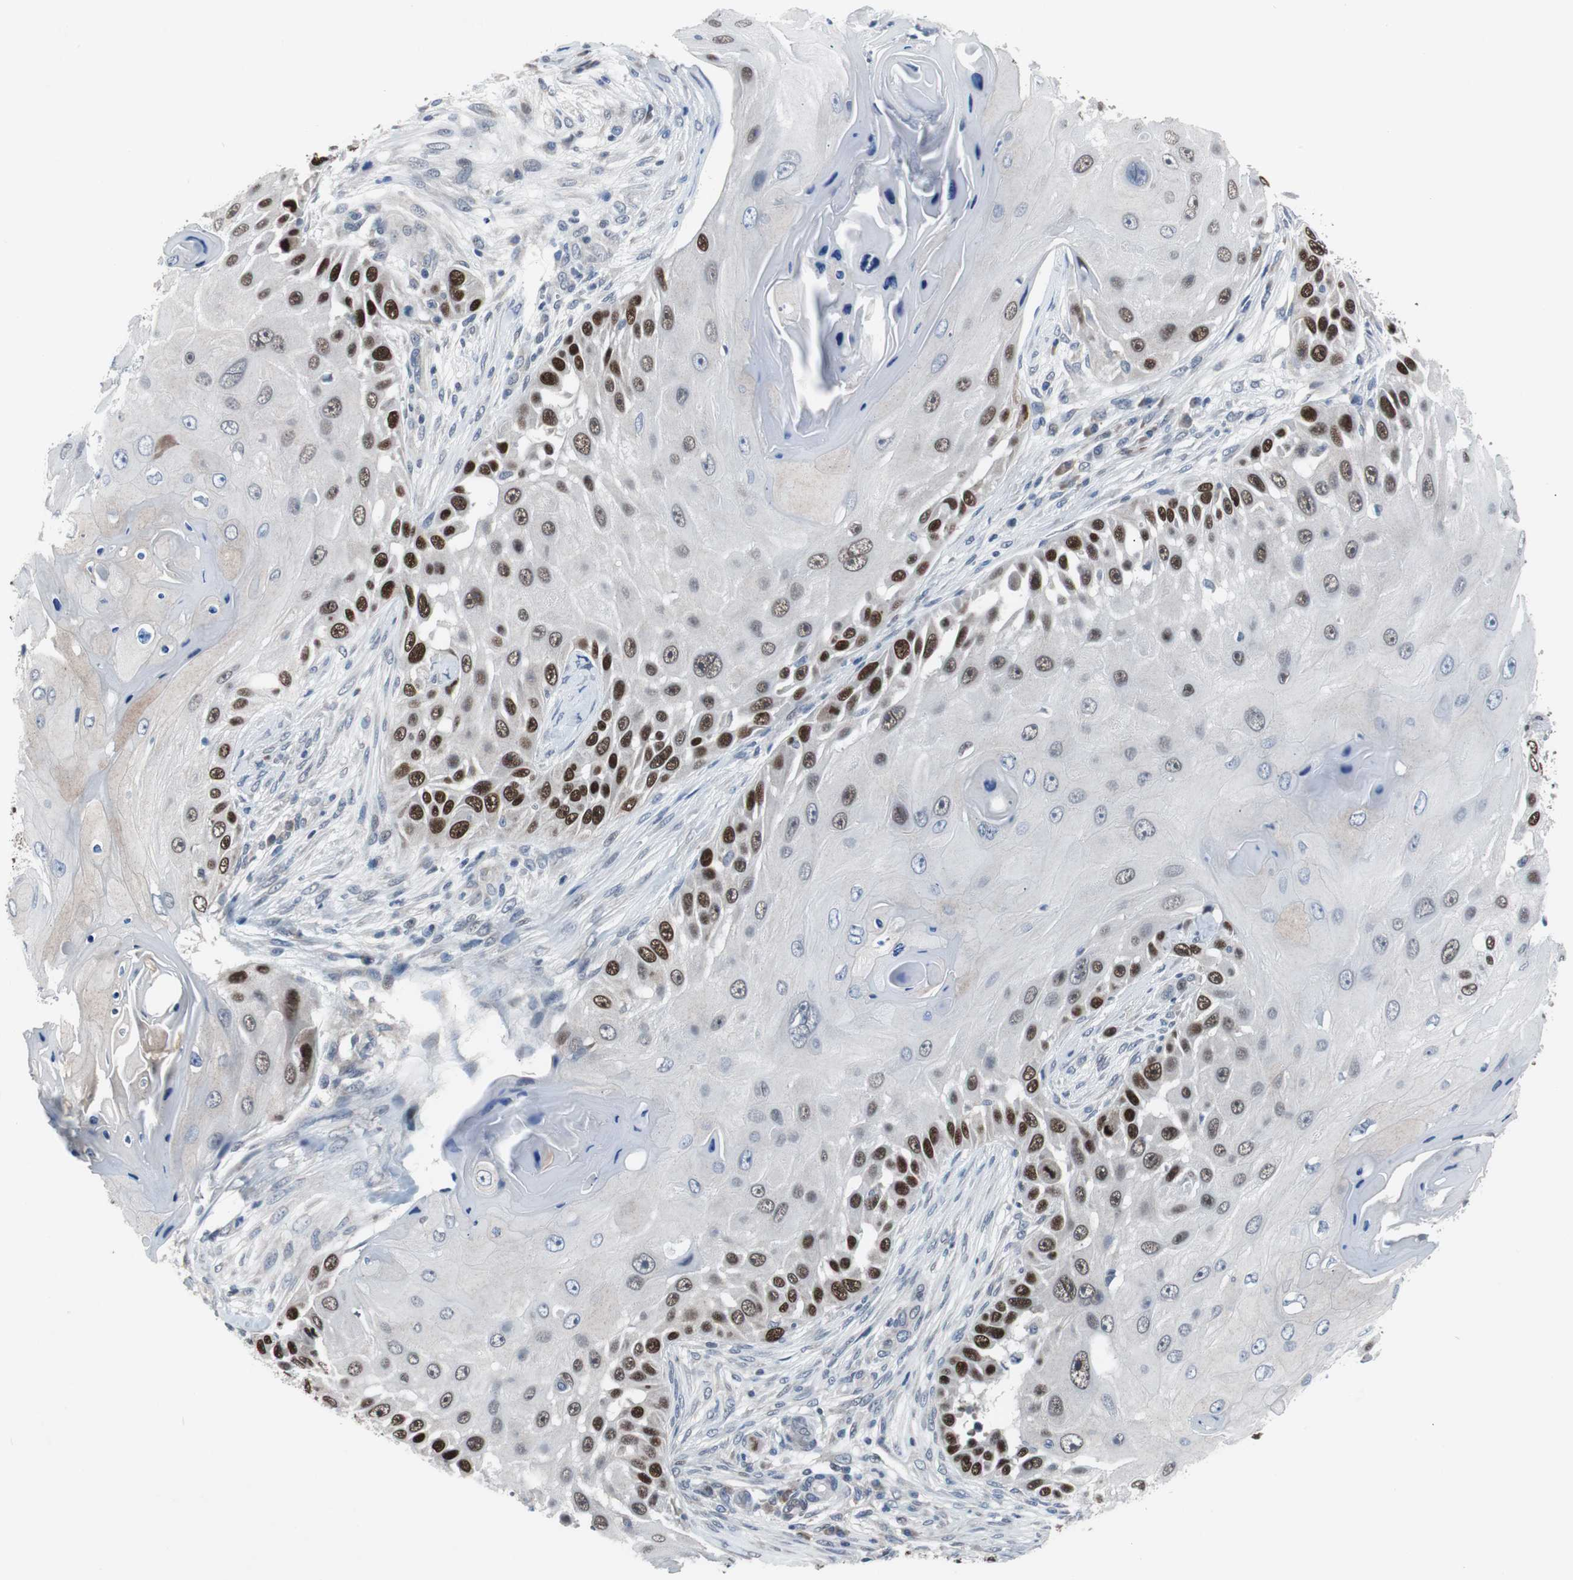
{"staining": {"intensity": "strong", "quantity": "25%-75%", "location": "nuclear"}, "tissue": "skin cancer", "cell_type": "Tumor cells", "image_type": "cancer", "snomed": [{"axis": "morphology", "description": "Squamous cell carcinoma, NOS"}, {"axis": "topography", "description": "Skin"}], "caption": "High-power microscopy captured an immunohistochemistry (IHC) image of squamous cell carcinoma (skin), revealing strong nuclear expression in about 25%-75% of tumor cells. The staining was performed using DAB (3,3'-diaminobenzidine) to visualize the protein expression in brown, while the nuclei were stained in blue with hematoxylin (Magnification: 20x).", "gene": "TP63", "patient": {"sex": "female", "age": 44}}